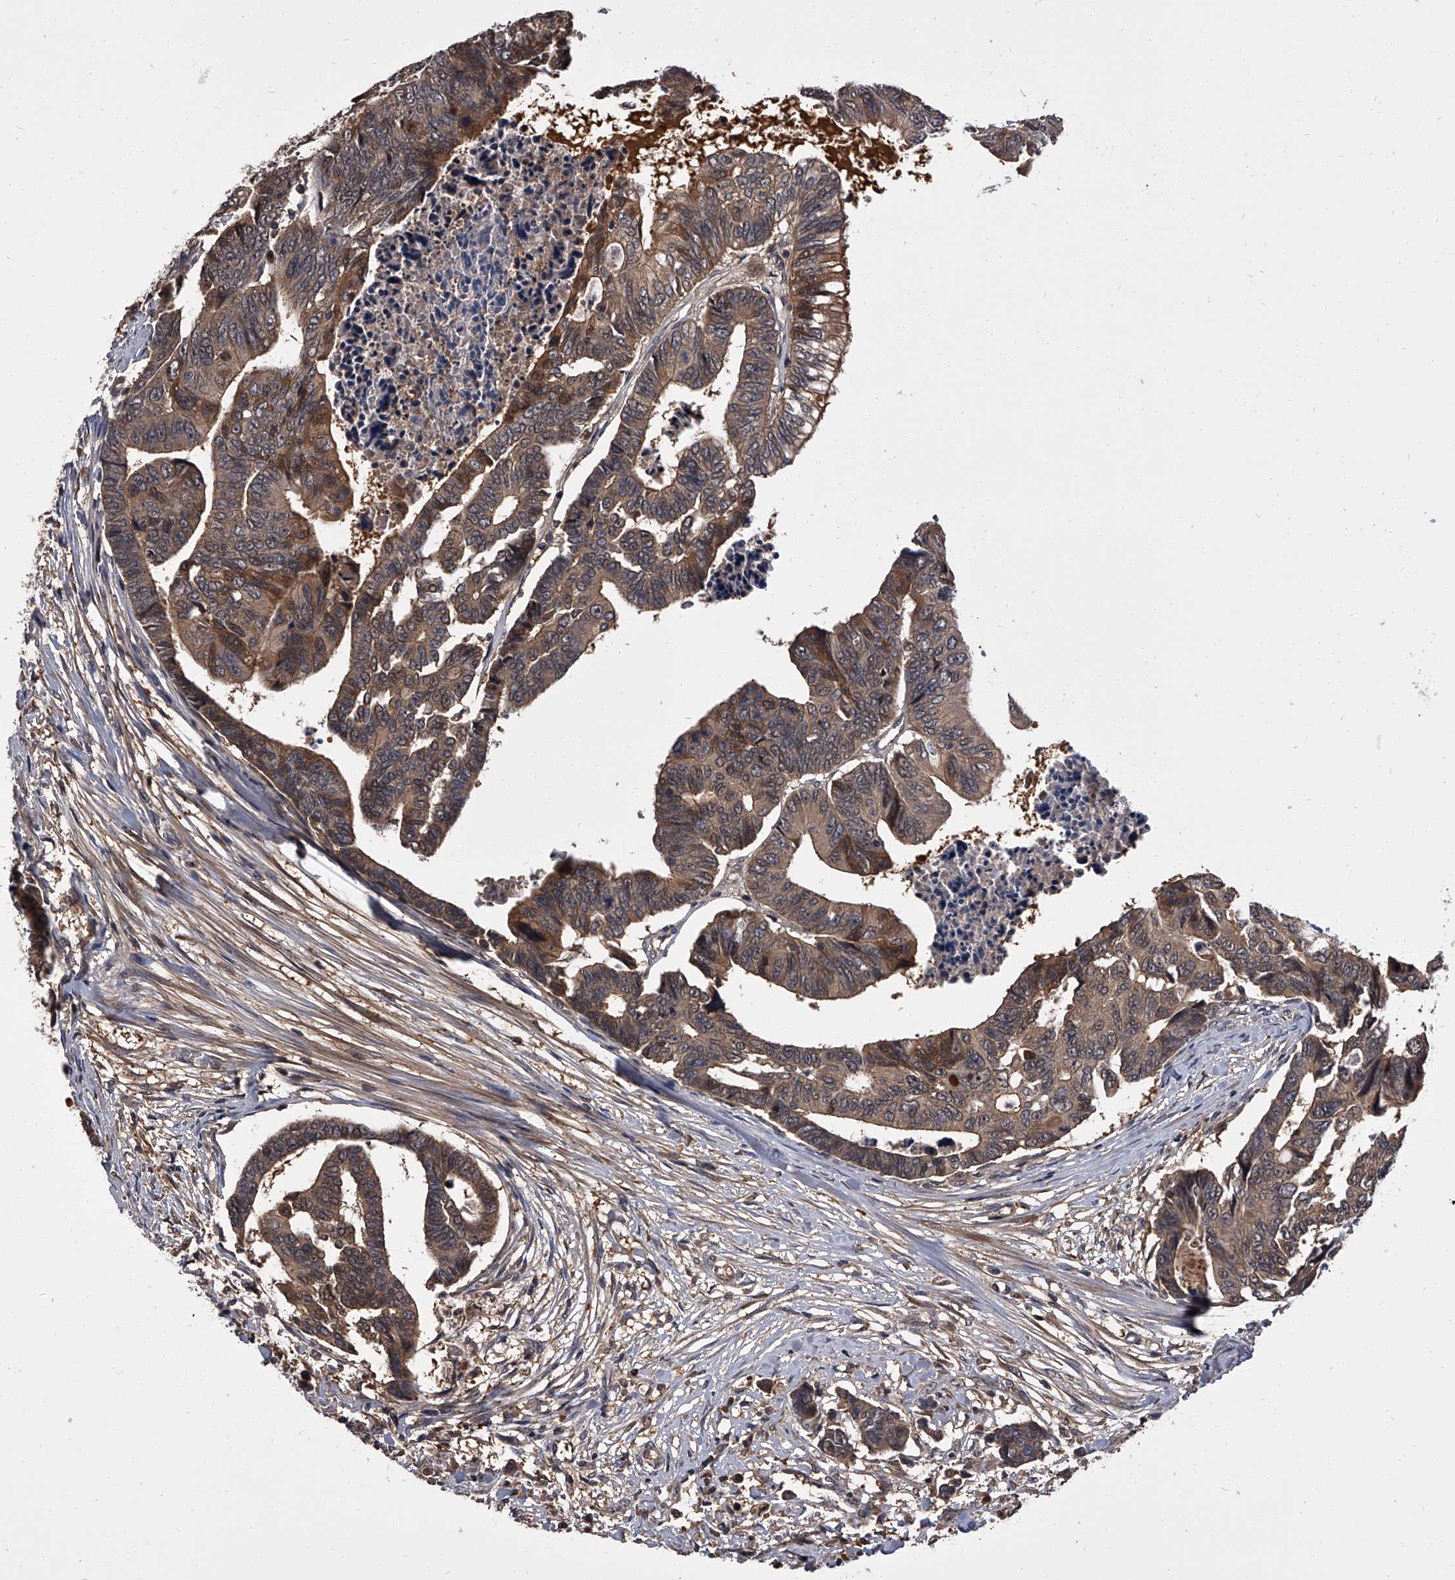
{"staining": {"intensity": "moderate", "quantity": ">75%", "location": "cytoplasmic/membranous"}, "tissue": "colorectal cancer", "cell_type": "Tumor cells", "image_type": "cancer", "snomed": [{"axis": "morphology", "description": "Adenocarcinoma, NOS"}, {"axis": "topography", "description": "Rectum"}], "caption": "Brown immunohistochemical staining in colorectal cancer (adenocarcinoma) reveals moderate cytoplasmic/membranous staining in approximately >75% of tumor cells. The staining was performed using DAB (3,3'-diaminobenzidine), with brown indicating positive protein expression. Nuclei are stained blue with hematoxylin.", "gene": "SLC18B1", "patient": {"sex": "female", "age": 65}}